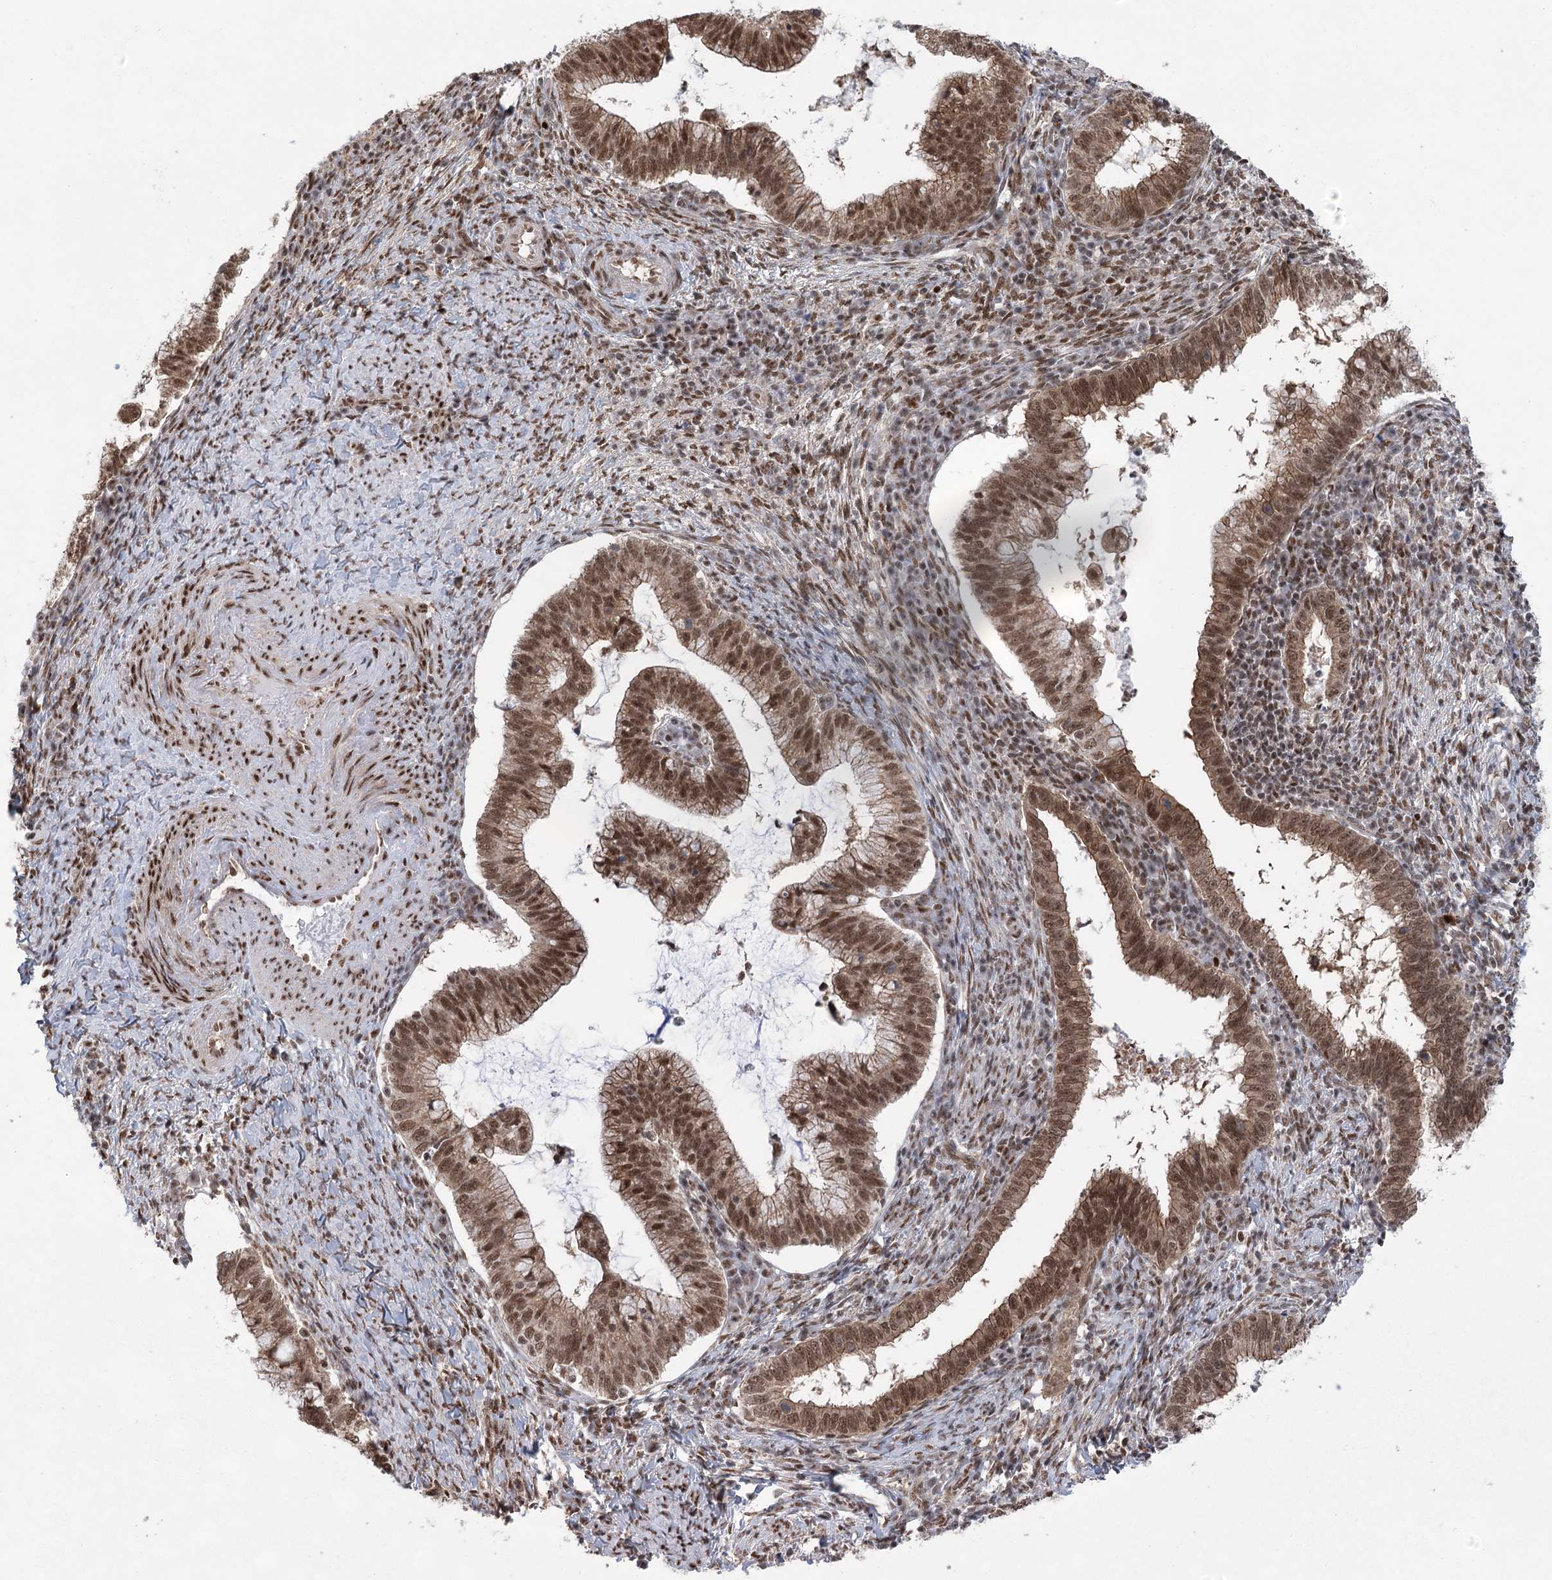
{"staining": {"intensity": "moderate", "quantity": ">75%", "location": "cytoplasmic/membranous,nuclear"}, "tissue": "cervical cancer", "cell_type": "Tumor cells", "image_type": "cancer", "snomed": [{"axis": "morphology", "description": "Adenocarcinoma, NOS"}, {"axis": "topography", "description": "Cervix"}], "caption": "Cervical cancer (adenocarcinoma) stained with immunohistochemistry displays moderate cytoplasmic/membranous and nuclear staining in approximately >75% of tumor cells.", "gene": "ZCCHC8", "patient": {"sex": "female", "age": 36}}